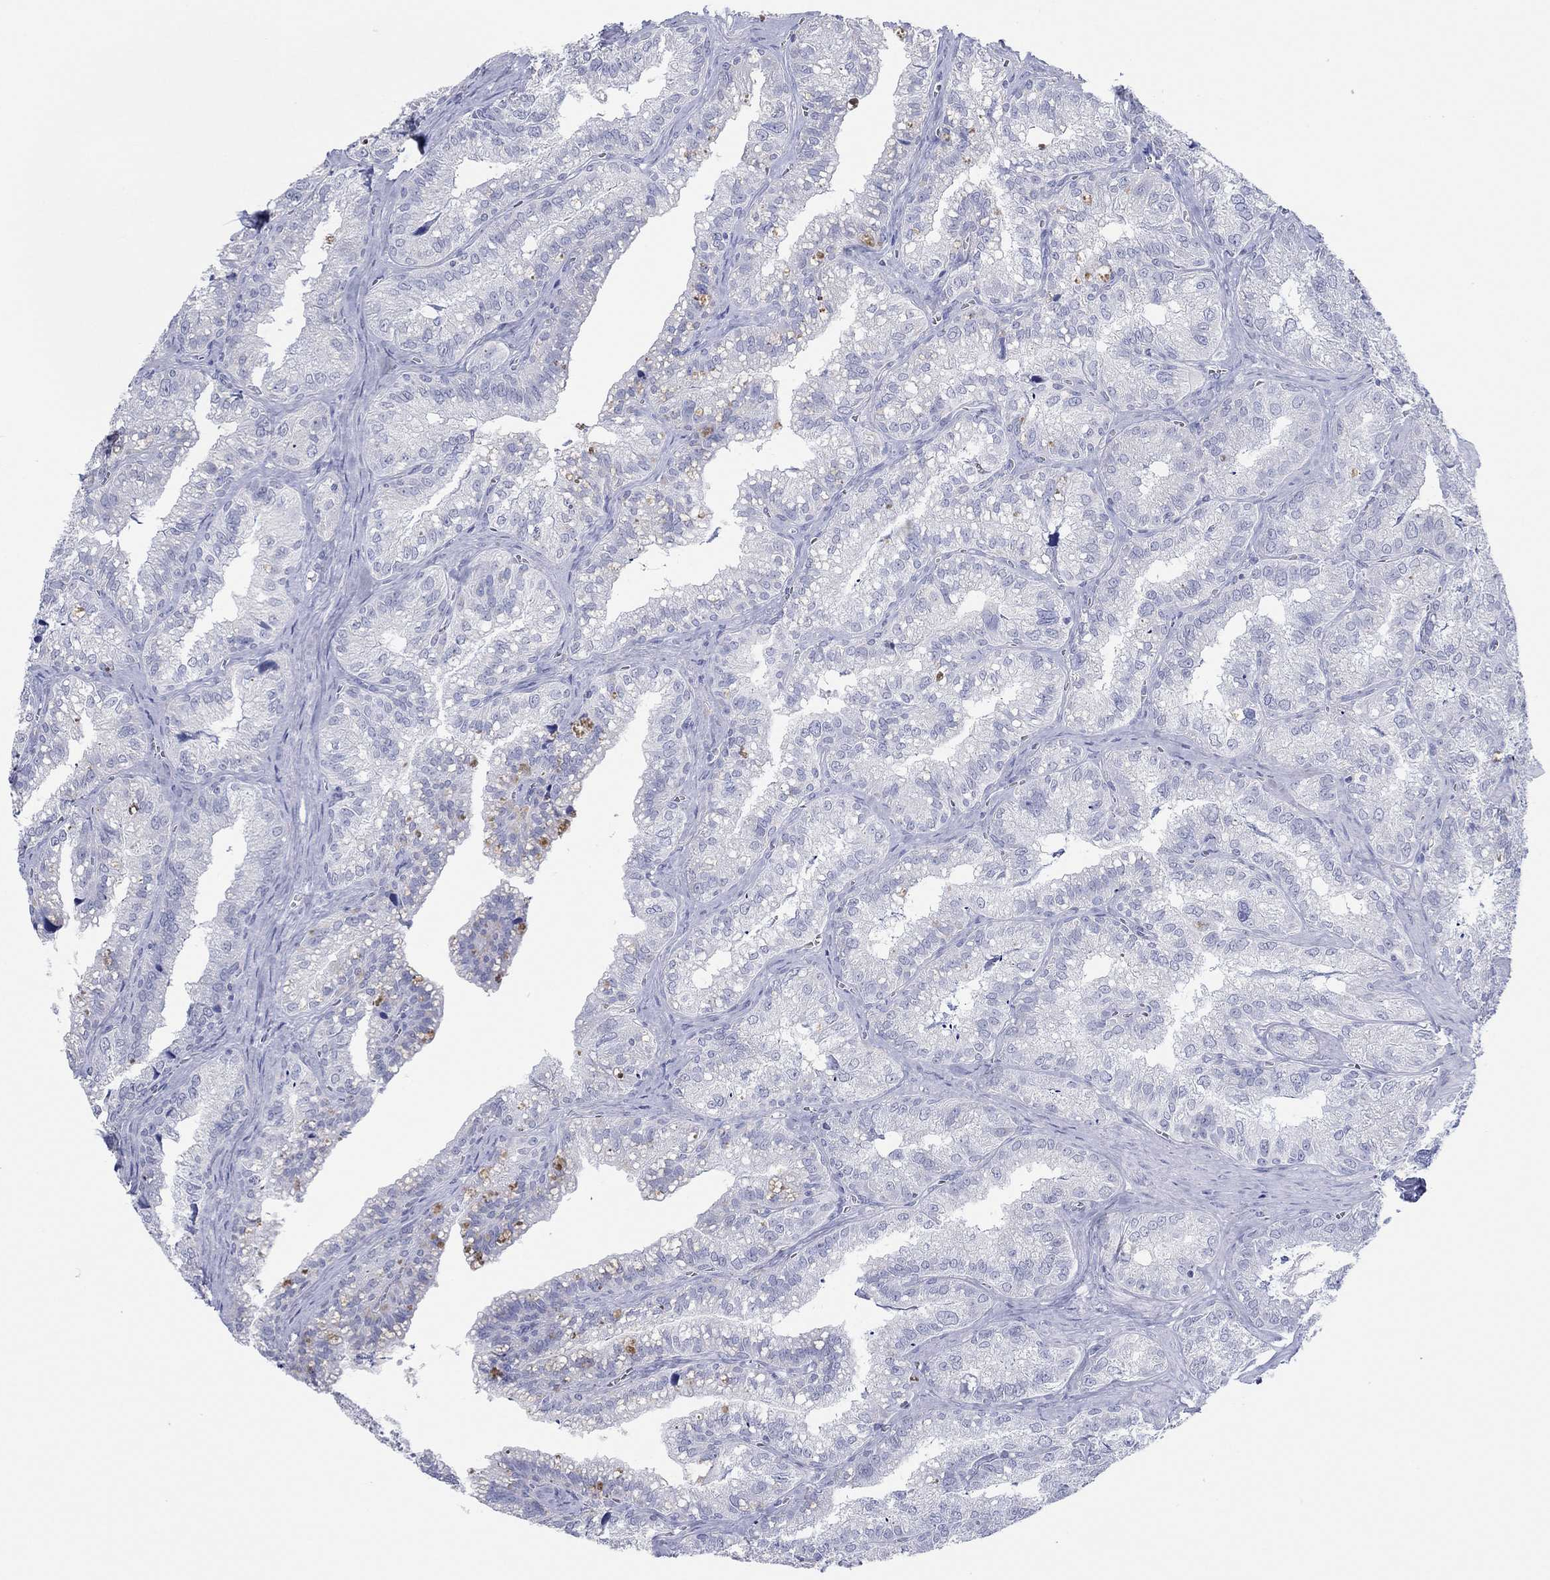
{"staining": {"intensity": "negative", "quantity": "none", "location": "none"}, "tissue": "seminal vesicle", "cell_type": "Glandular cells", "image_type": "normal", "snomed": [{"axis": "morphology", "description": "Normal tissue, NOS"}, {"axis": "topography", "description": "Seminal veicle"}], "caption": "Immunohistochemical staining of normal seminal vesicle reveals no significant expression in glandular cells.", "gene": "MAGEB6", "patient": {"sex": "male", "age": 57}}